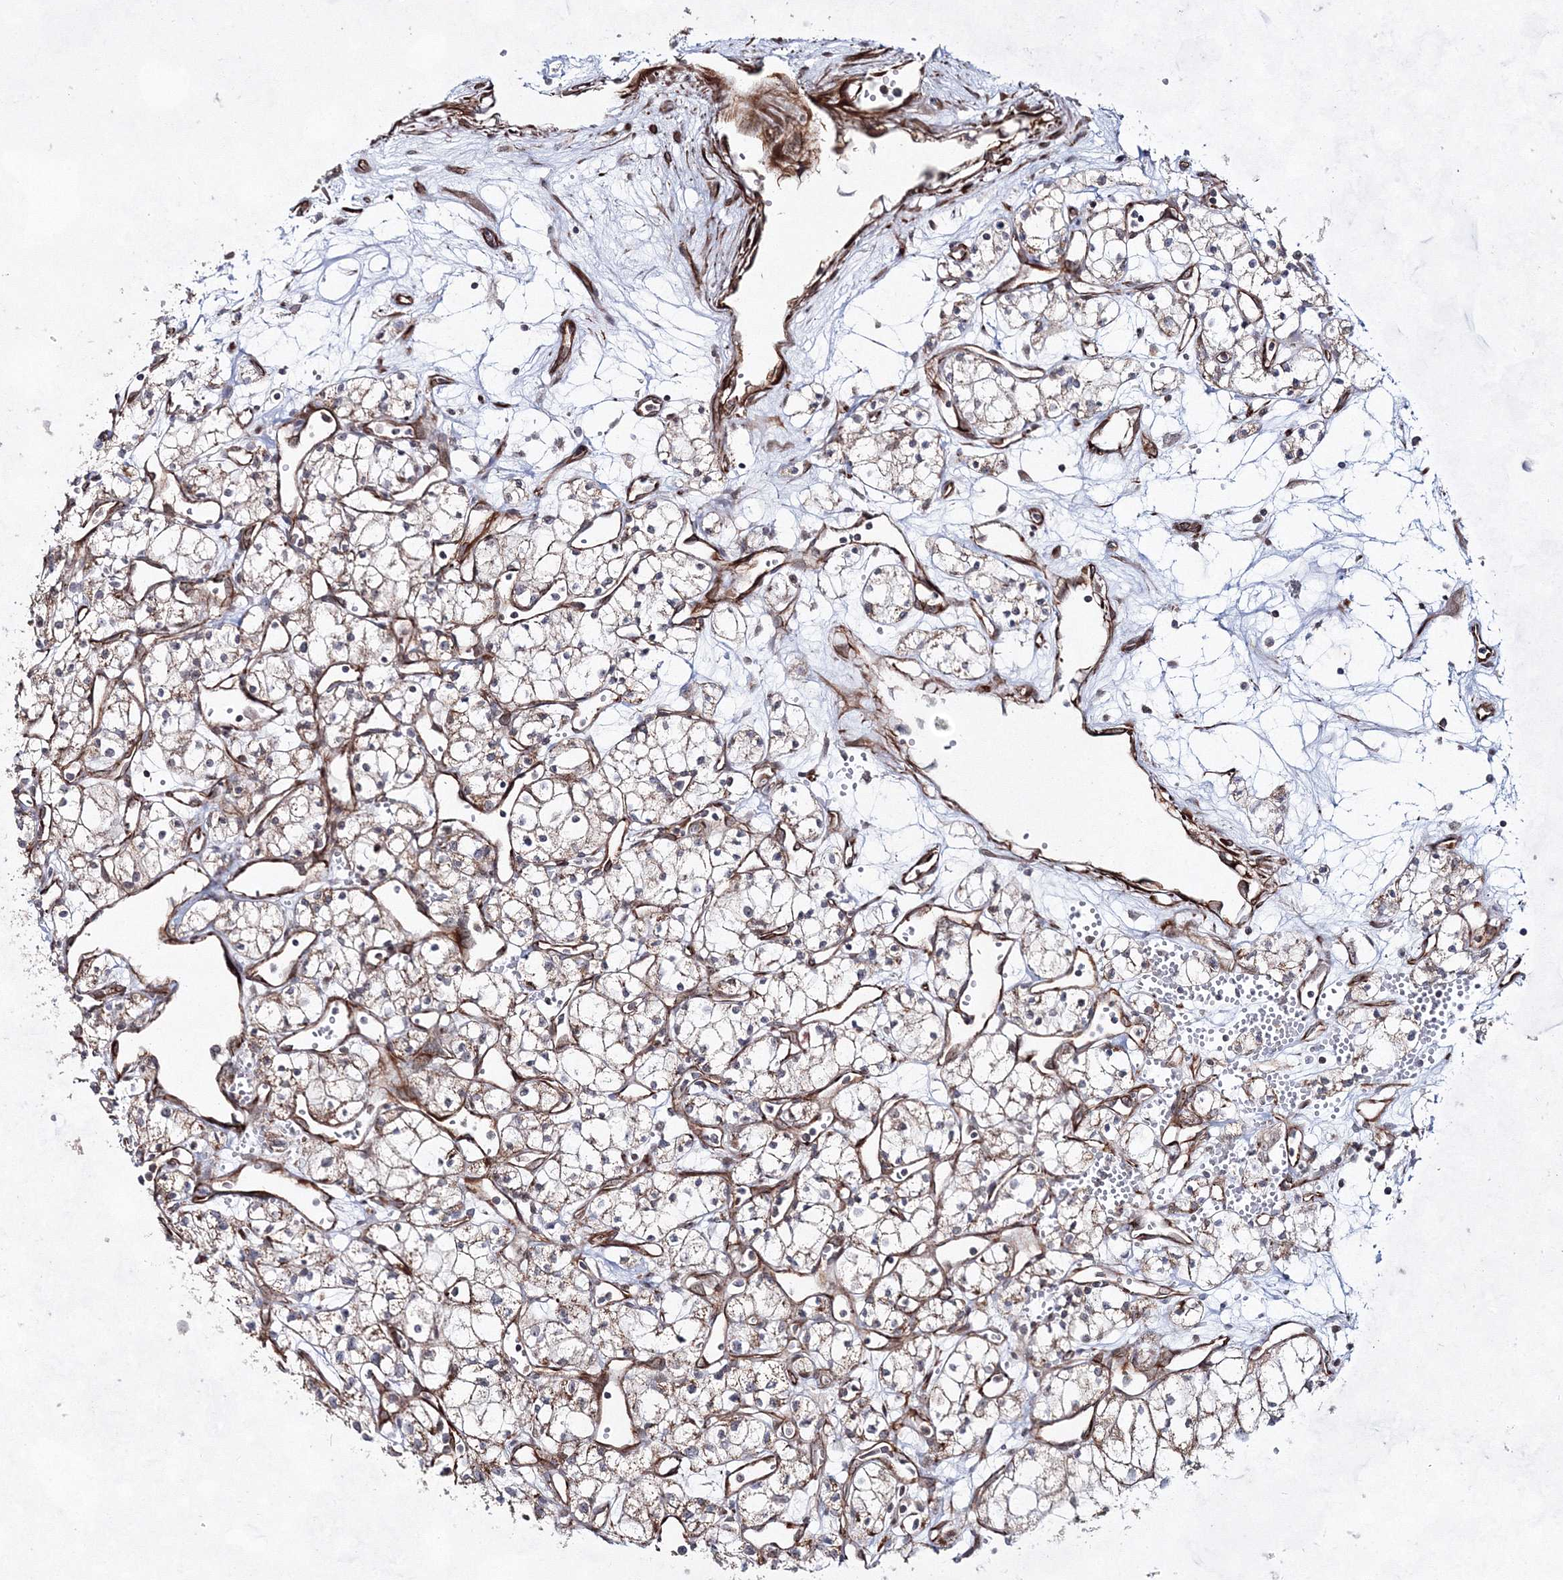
{"staining": {"intensity": "weak", "quantity": ">75%", "location": "cytoplasmic/membranous"}, "tissue": "renal cancer", "cell_type": "Tumor cells", "image_type": "cancer", "snomed": [{"axis": "morphology", "description": "Adenocarcinoma, NOS"}, {"axis": "topography", "description": "Kidney"}], "caption": "Renal adenocarcinoma stained with a protein marker reveals weak staining in tumor cells.", "gene": "SNIP1", "patient": {"sex": "male", "age": 59}}